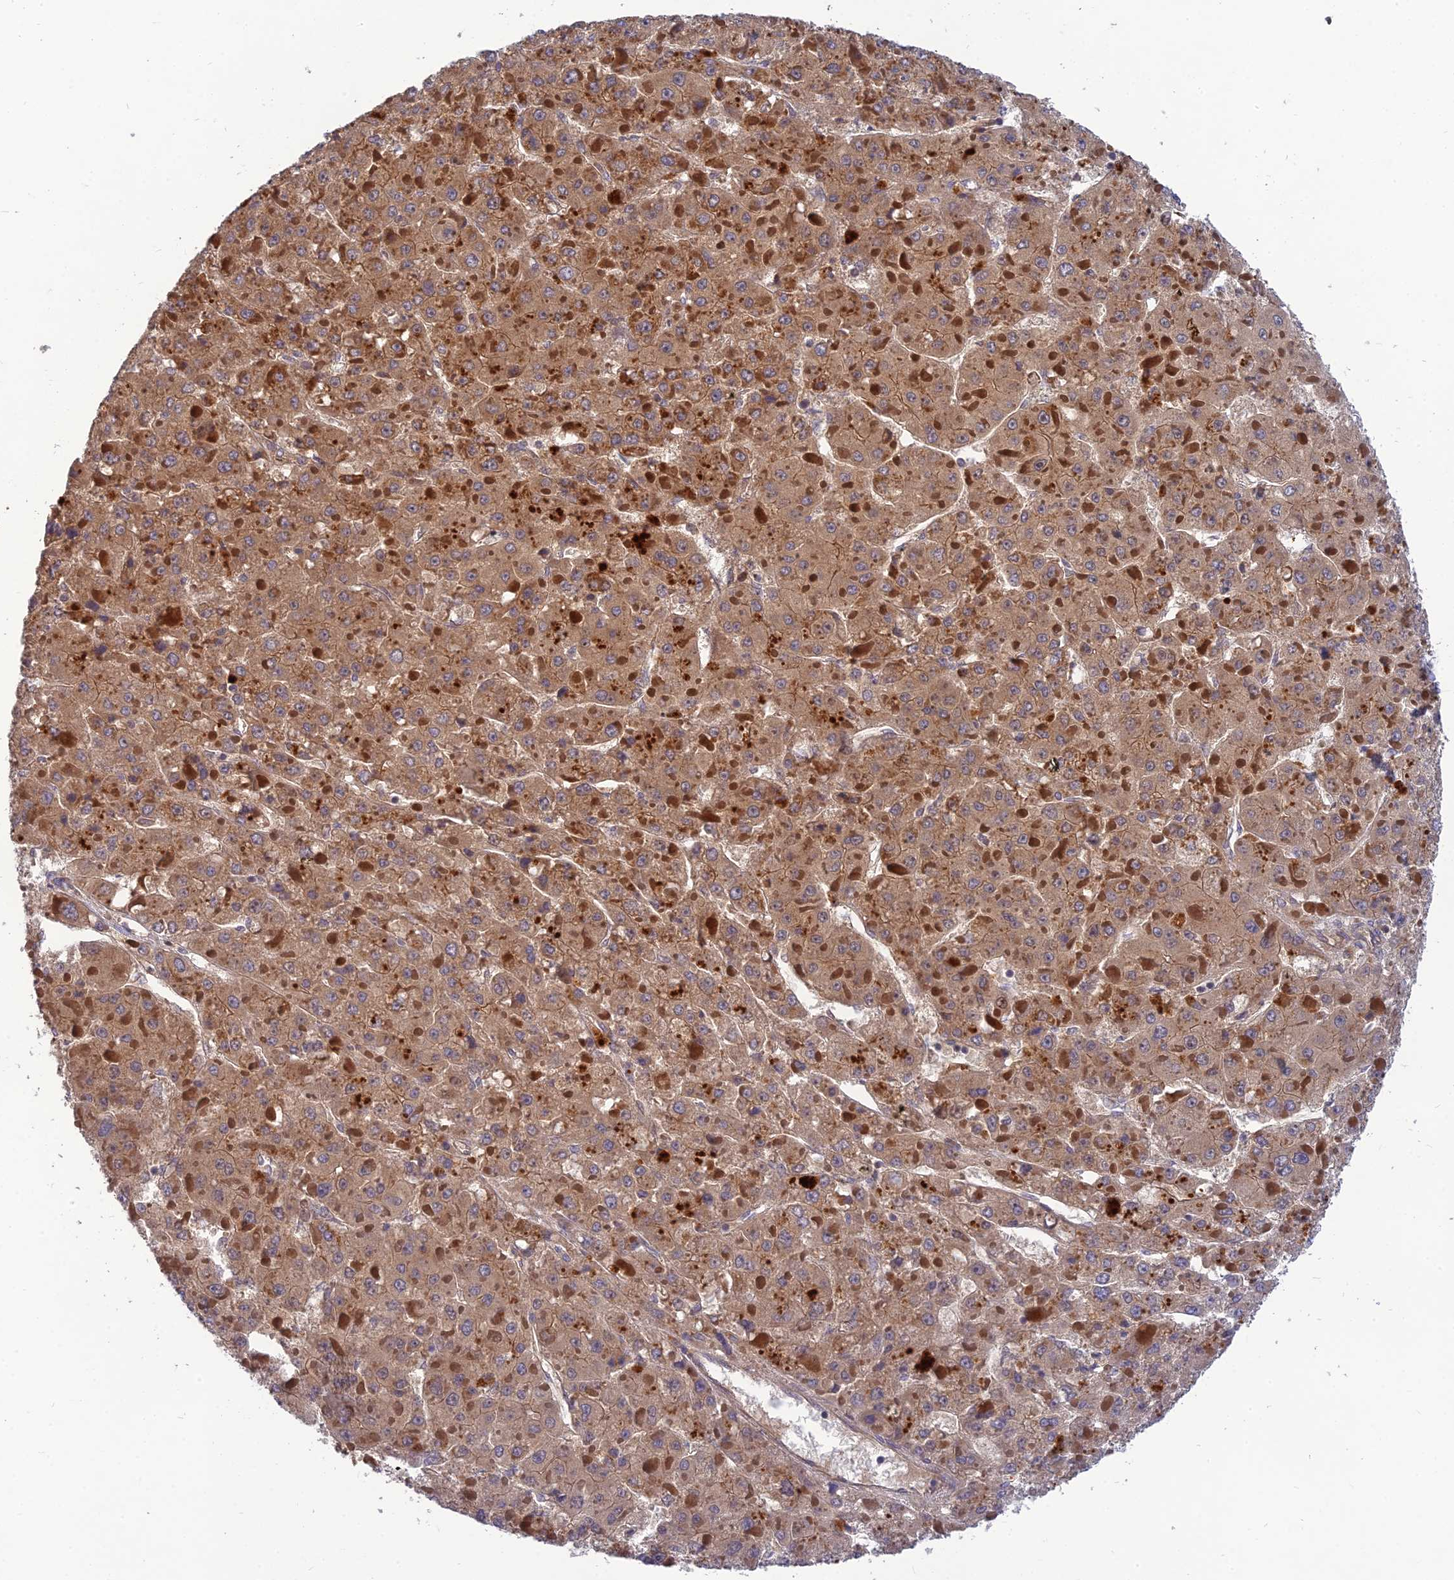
{"staining": {"intensity": "moderate", "quantity": ">75%", "location": "cytoplasmic/membranous"}, "tissue": "liver cancer", "cell_type": "Tumor cells", "image_type": "cancer", "snomed": [{"axis": "morphology", "description": "Carcinoma, Hepatocellular, NOS"}, {"axis": "topography", "description": "Liver"}], "caption": "Liver cancer was stained to show a protein in brown. There is medium levels of moderate cytoplasmic/membranous positivity in about >75% of tumor cells. (DAB IHC with brightfield microscopy, high magnification).", "gene": "FAM151B", "patient": {"sex": "female", "age": 73}}